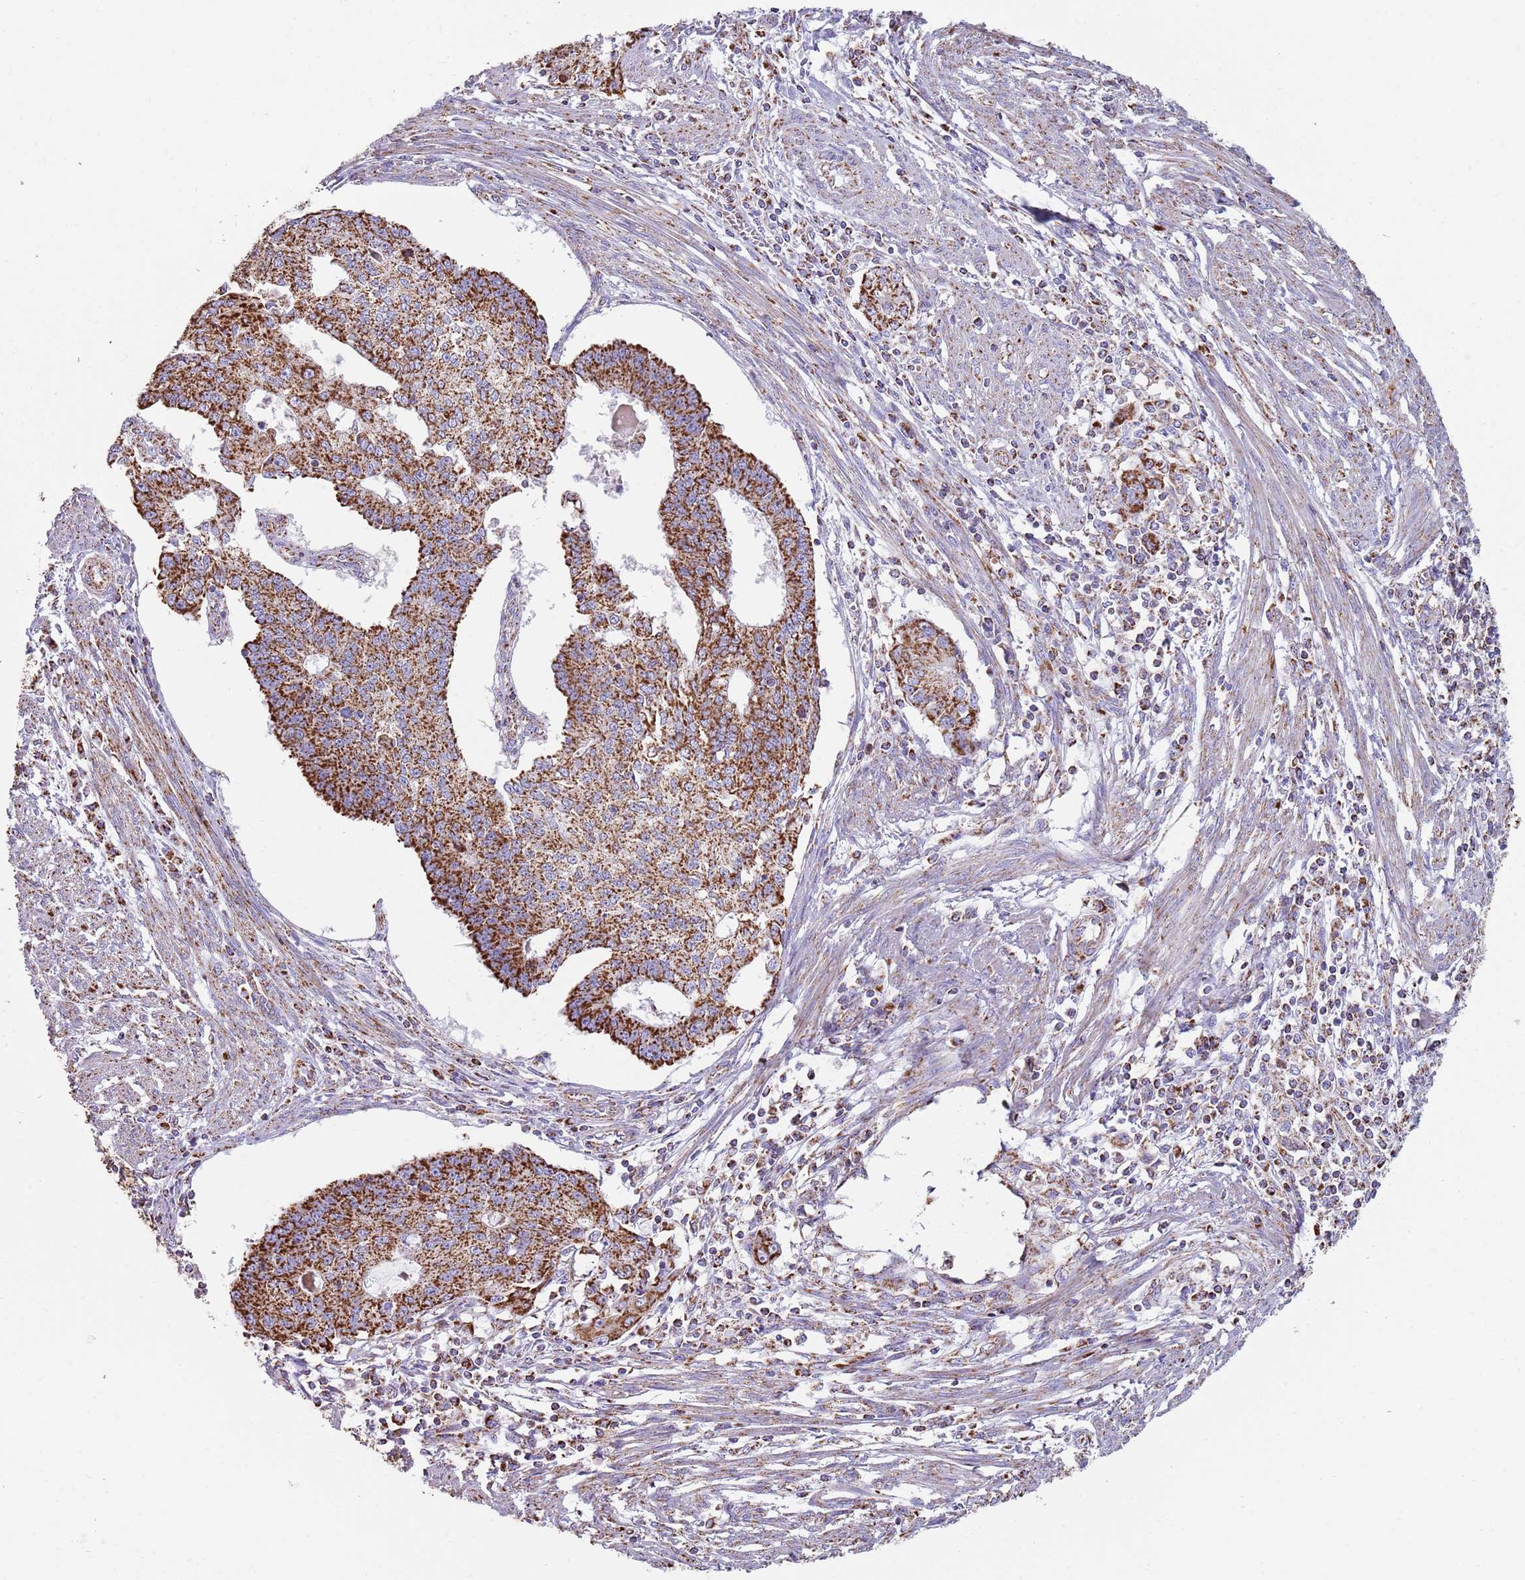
{"staining": {"intensity": "strong", "quantity": ">75%", "location": "cytoplasmic/membranous"}, "tissue": "endometrial cancer", "cell_type": "Tumor cells", "image_type": "cancer", "snomed": [{"axis": "morphology", "description": "Adenocarcinoma, NOS"}, {"axis": "topography", "description": "Endometrium"}], "caption": "The image reveals immunohistochemical staining of endometrial adenocarcinoma. There is strong cytoplasmic/membranous expression is appreciated in approximately >75% of tumor cells.", "gene": "TTLL1", "patient": {"sex": "female", "age": 56}}